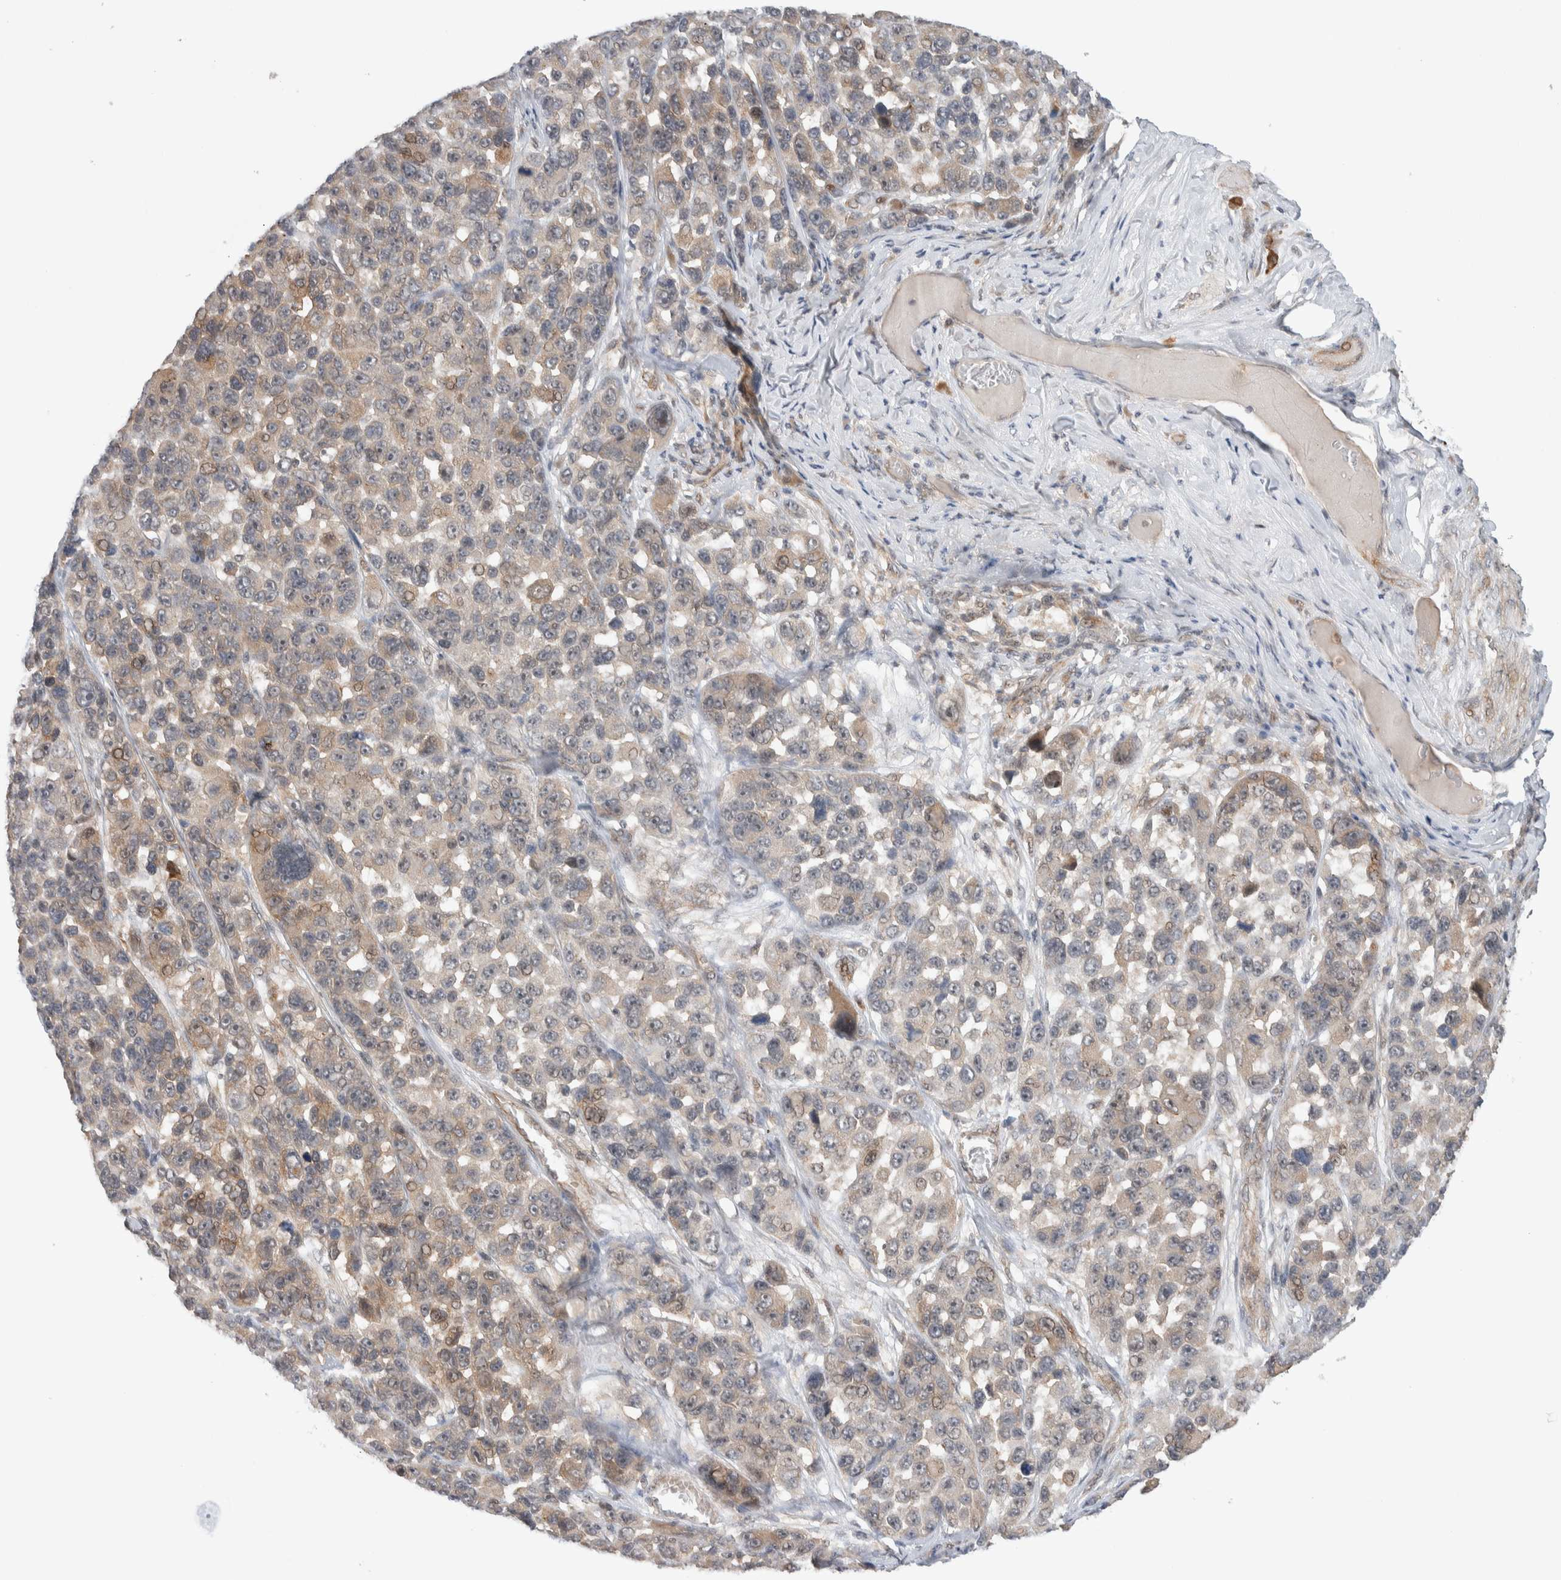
{"staining": {"intensity": "weak", "quantity": "<25%", "location": "cytoplasmic/membranous"}, "tissue": "melanoma", "cell_type": "Tumor cells", "image_type": "cancer", "snomed": [{"axis": "morphology", "description": "Malignant melanoma, NOS"}, {"axis": "topography", "description": "Skin"}], "caption": "IHC of human malignant melanoma exhibits no positivity in tumor cells. The staining is performed using DAB brown chromogen with nuclei counter-stained in using hematoxylin.", "gene": "DEPTOR", "patient": {"sex": "male", "age": 53}}